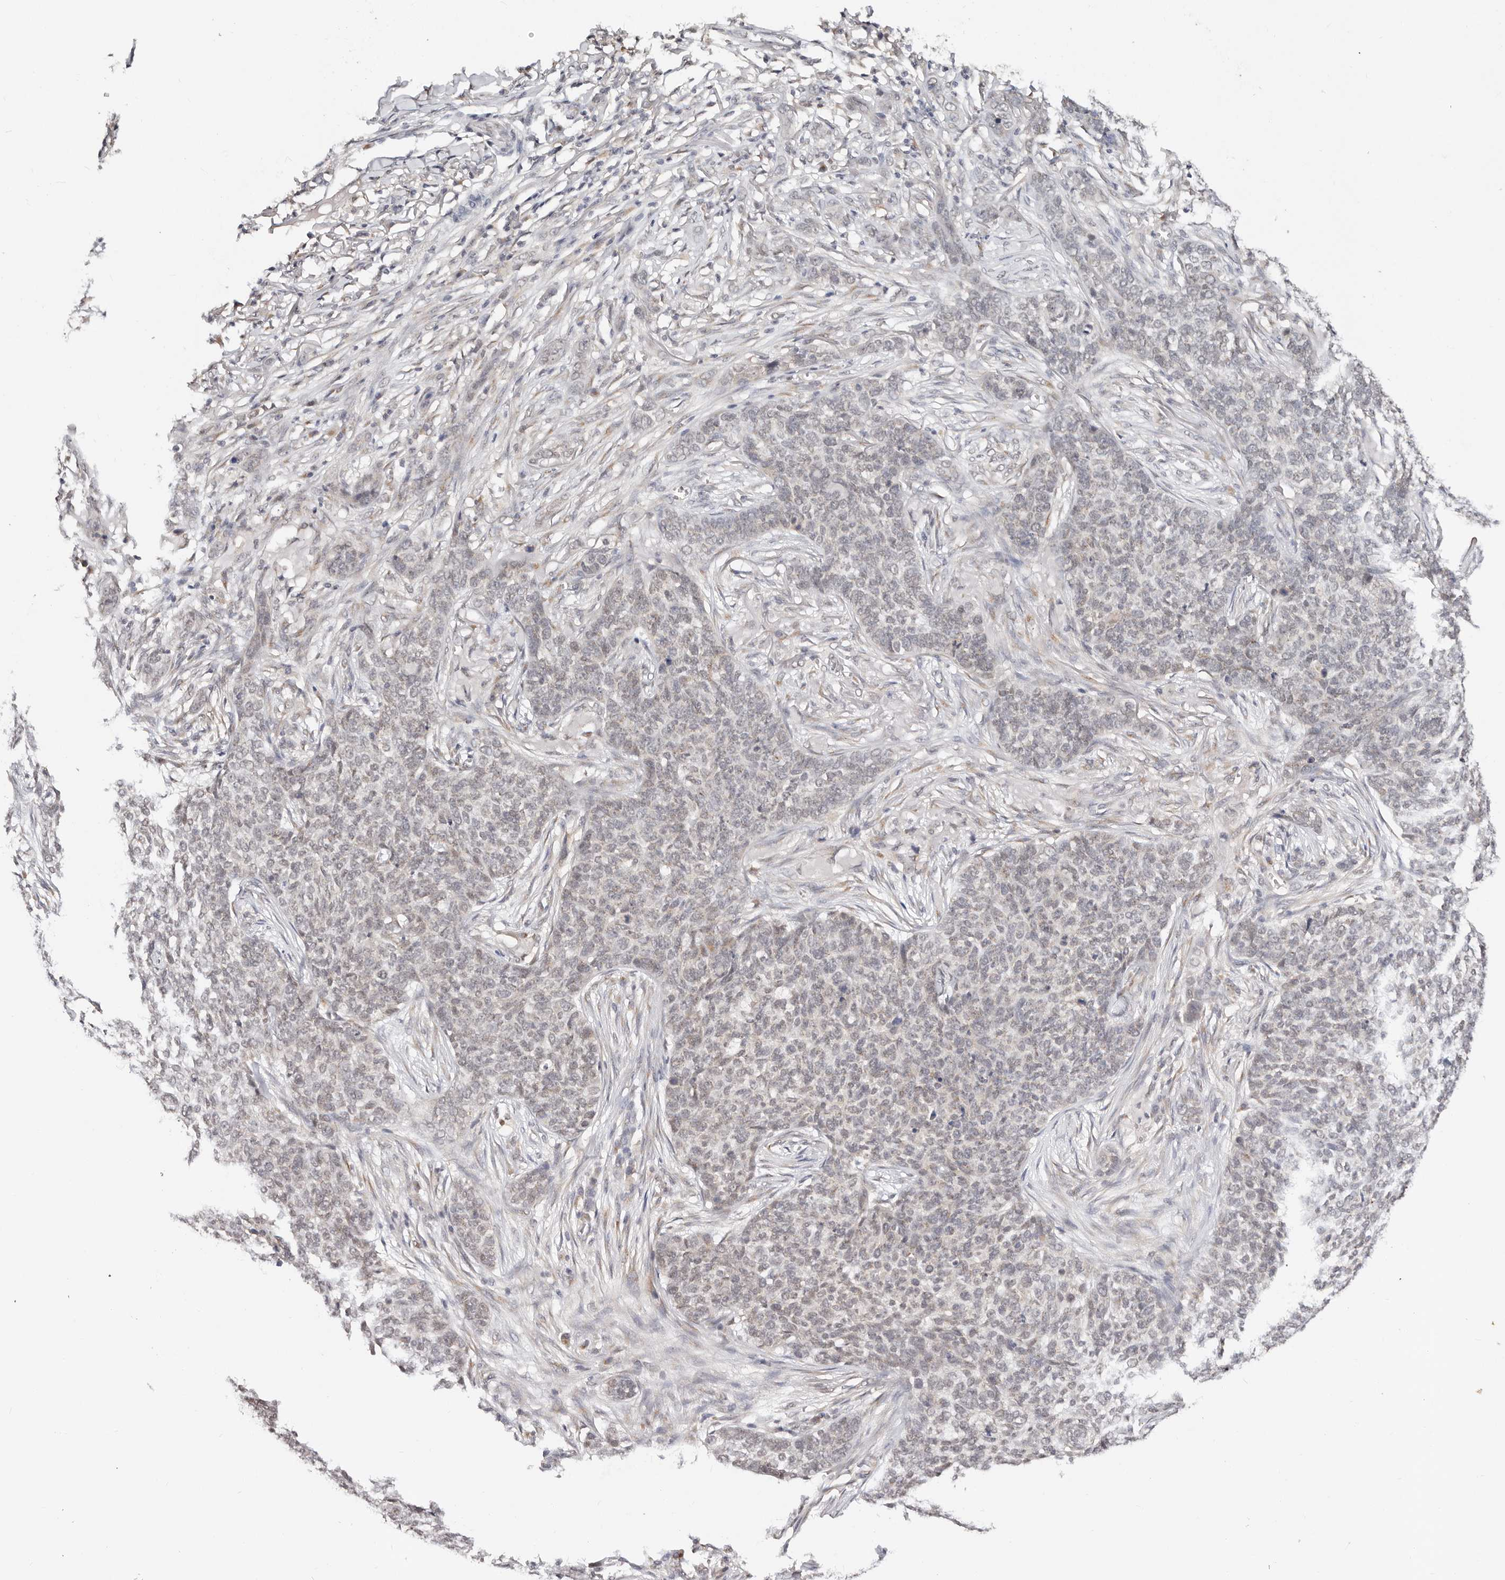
{"staining": {"intensity": "weak", "quantity": "<25%", "location": "nuclear"}, "tissue": "skin cancer", "cell_type": "Tumor cells", "image_type": "cancer", "snomed": [{"axis": "morphology", "description": "Basal cell carcinoma"}, {"axis": "topography", "description": "Skin"}], "caption": "This is a photomicrograph of immunohistochemistry staining of skin cancer, which shows no expression in tumor cells.", "gene": "VIPAS39", "patient": {"sex": "male", "age": 85}}